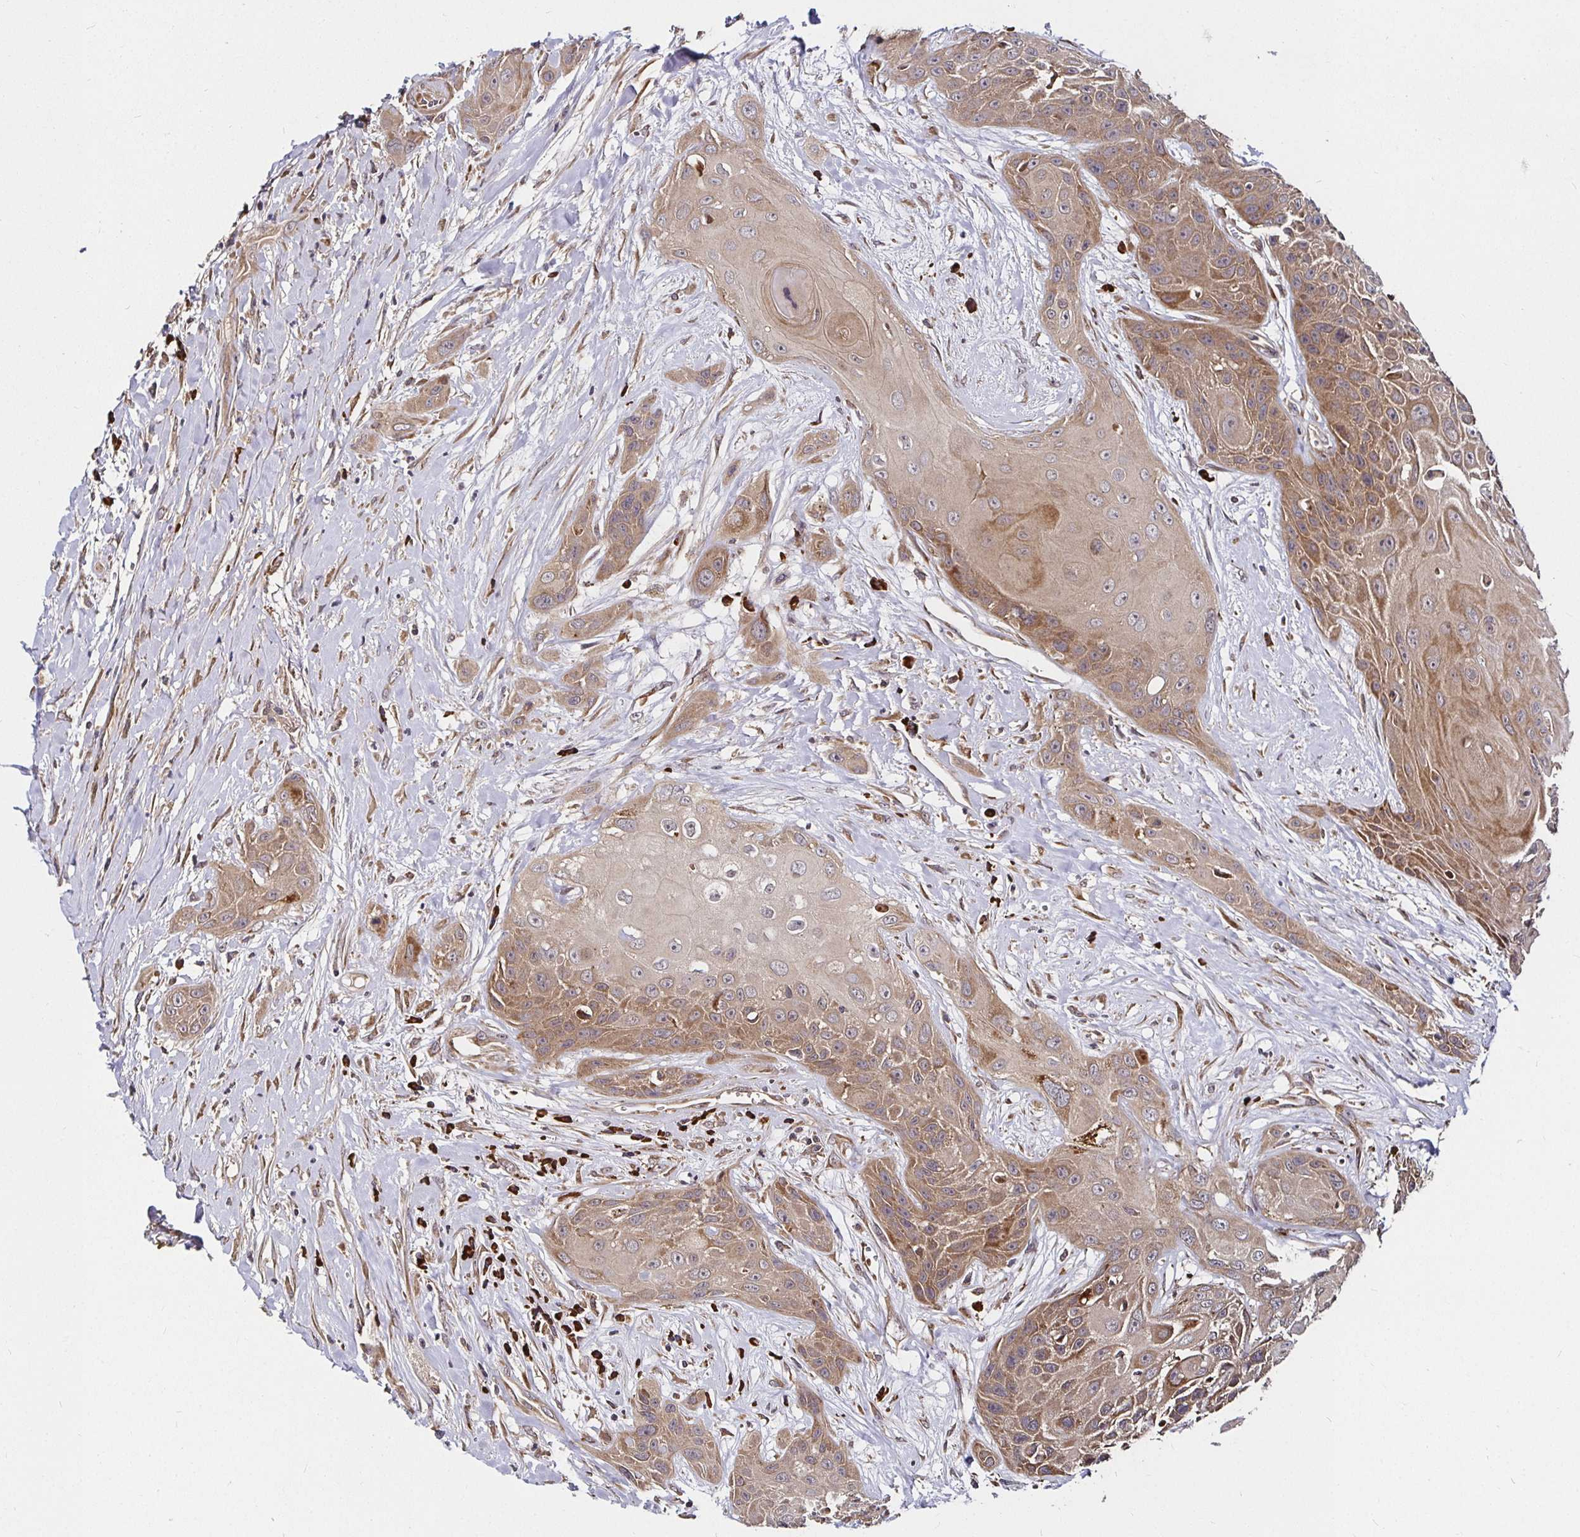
{"staining": {"intensity": "moderate", "quantity": ">75%", "location": "cytoplasmic/membranous"}, "tissue": "head and neck cancer", "cell_type": "Tumor cells", "image_type": "cancer", "snomed": [{"axis": "morphology", "description": "Squamous cell carcinoma, NOS"}, {"axis": "topography", "description": "Head-Neck"}], "caption": "This histopathology image displays head and neck squamous cell carcinoma stained with immunohistochemistry (IHC) to label a protein in brown. The cytoplasmic/membranous of tumor cells show moderate positivity for the protein. Nuclei are counter-stained blue.", "gene": "MLST8", "patient": {"sex": "female", "age": 73}}